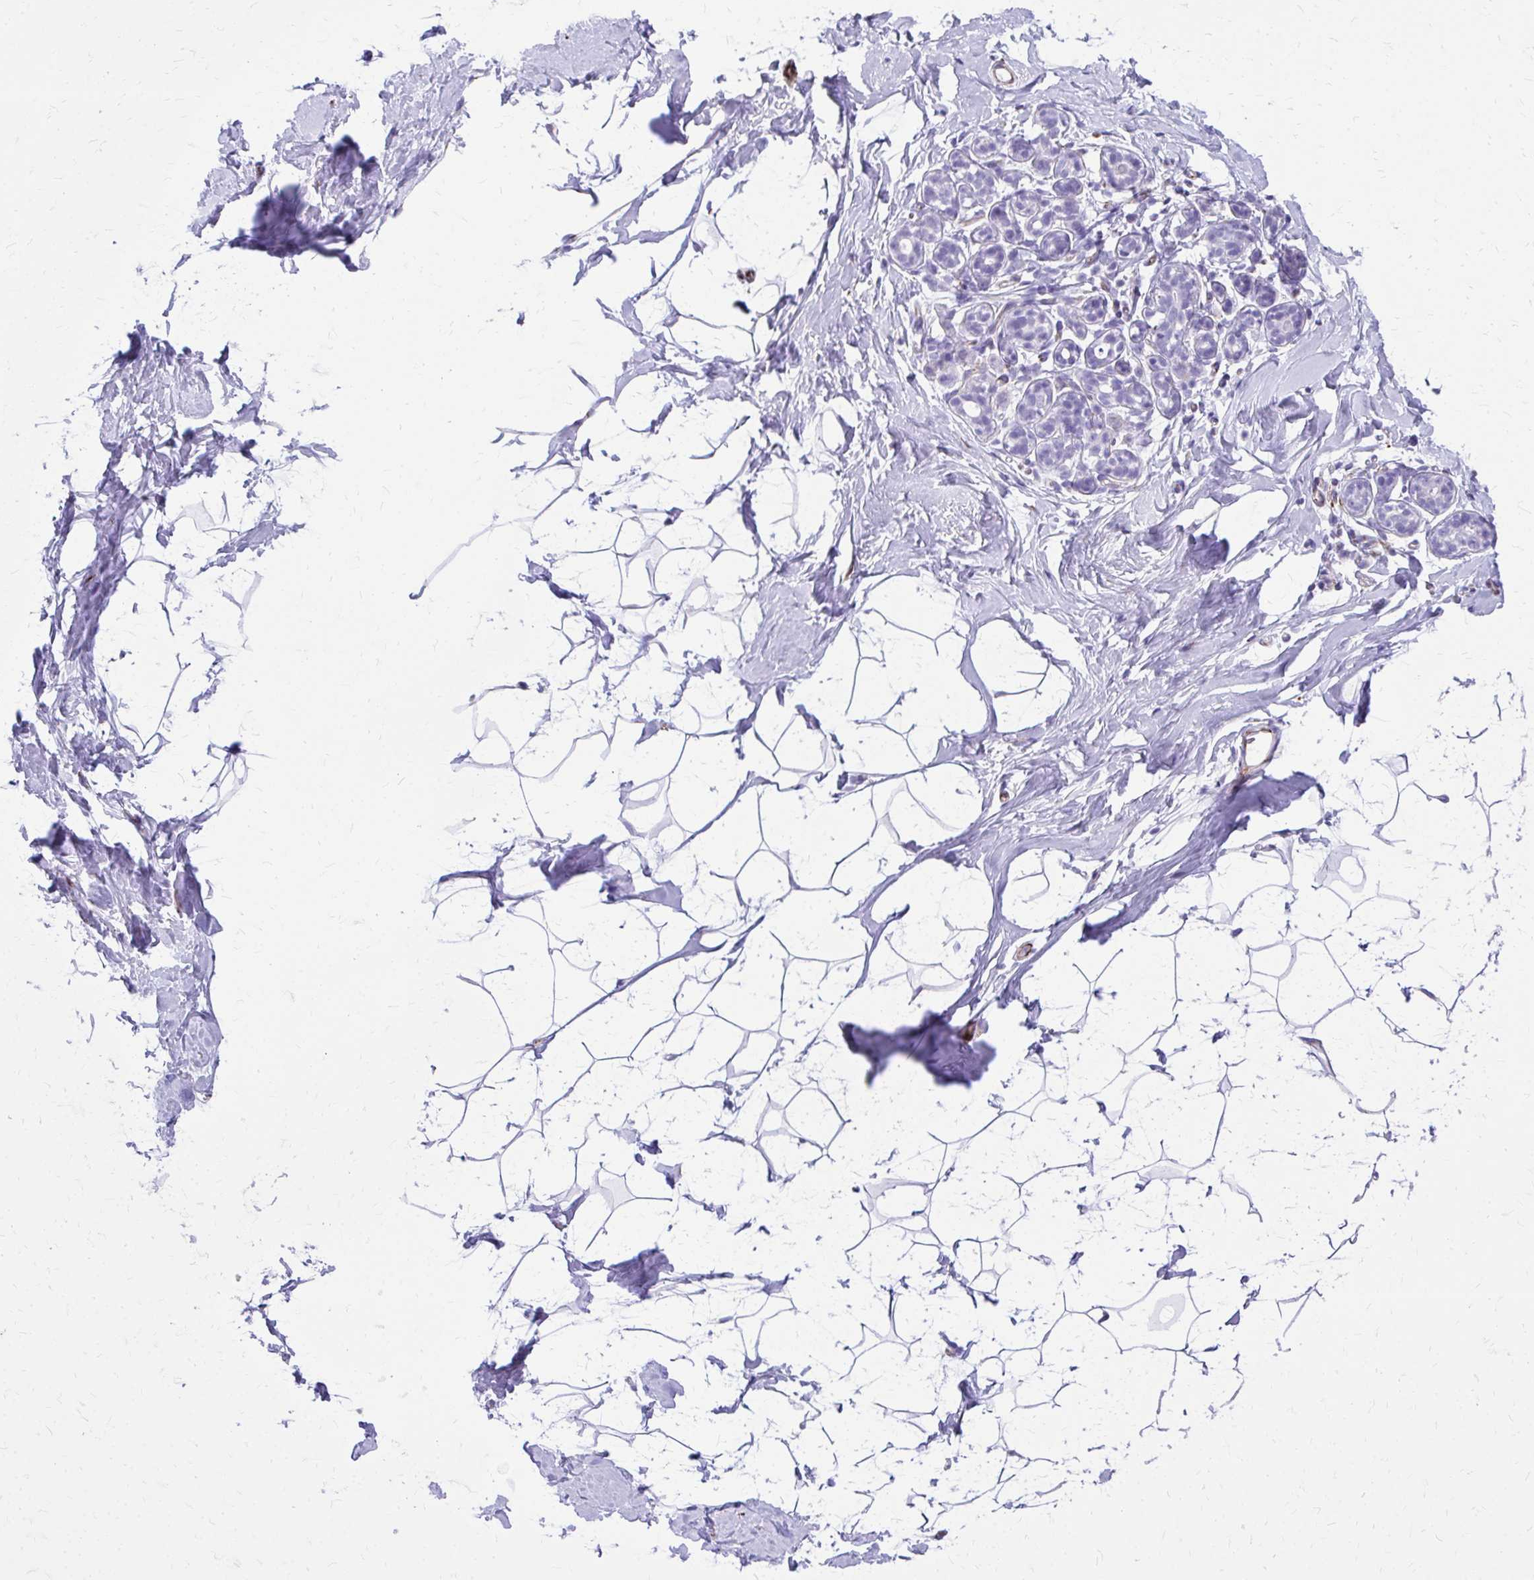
{"staining": {"intensity": "negative", "quantity": "none", "location": "none"}, "tissue": "breast", "cell_type": "Adipocytes", "image_type": "normal", "snomed": [{"axis": "morphology", "description": "Normal tissue, NOS"}, {"axis": "topography", "description": "Breast"}], "caption": "Benign breast was stained to show a protein in brown. There is no significant expression in adipocytes.", "gene": "TRIM6", "patient": {"sex": "female", "age": 32}}